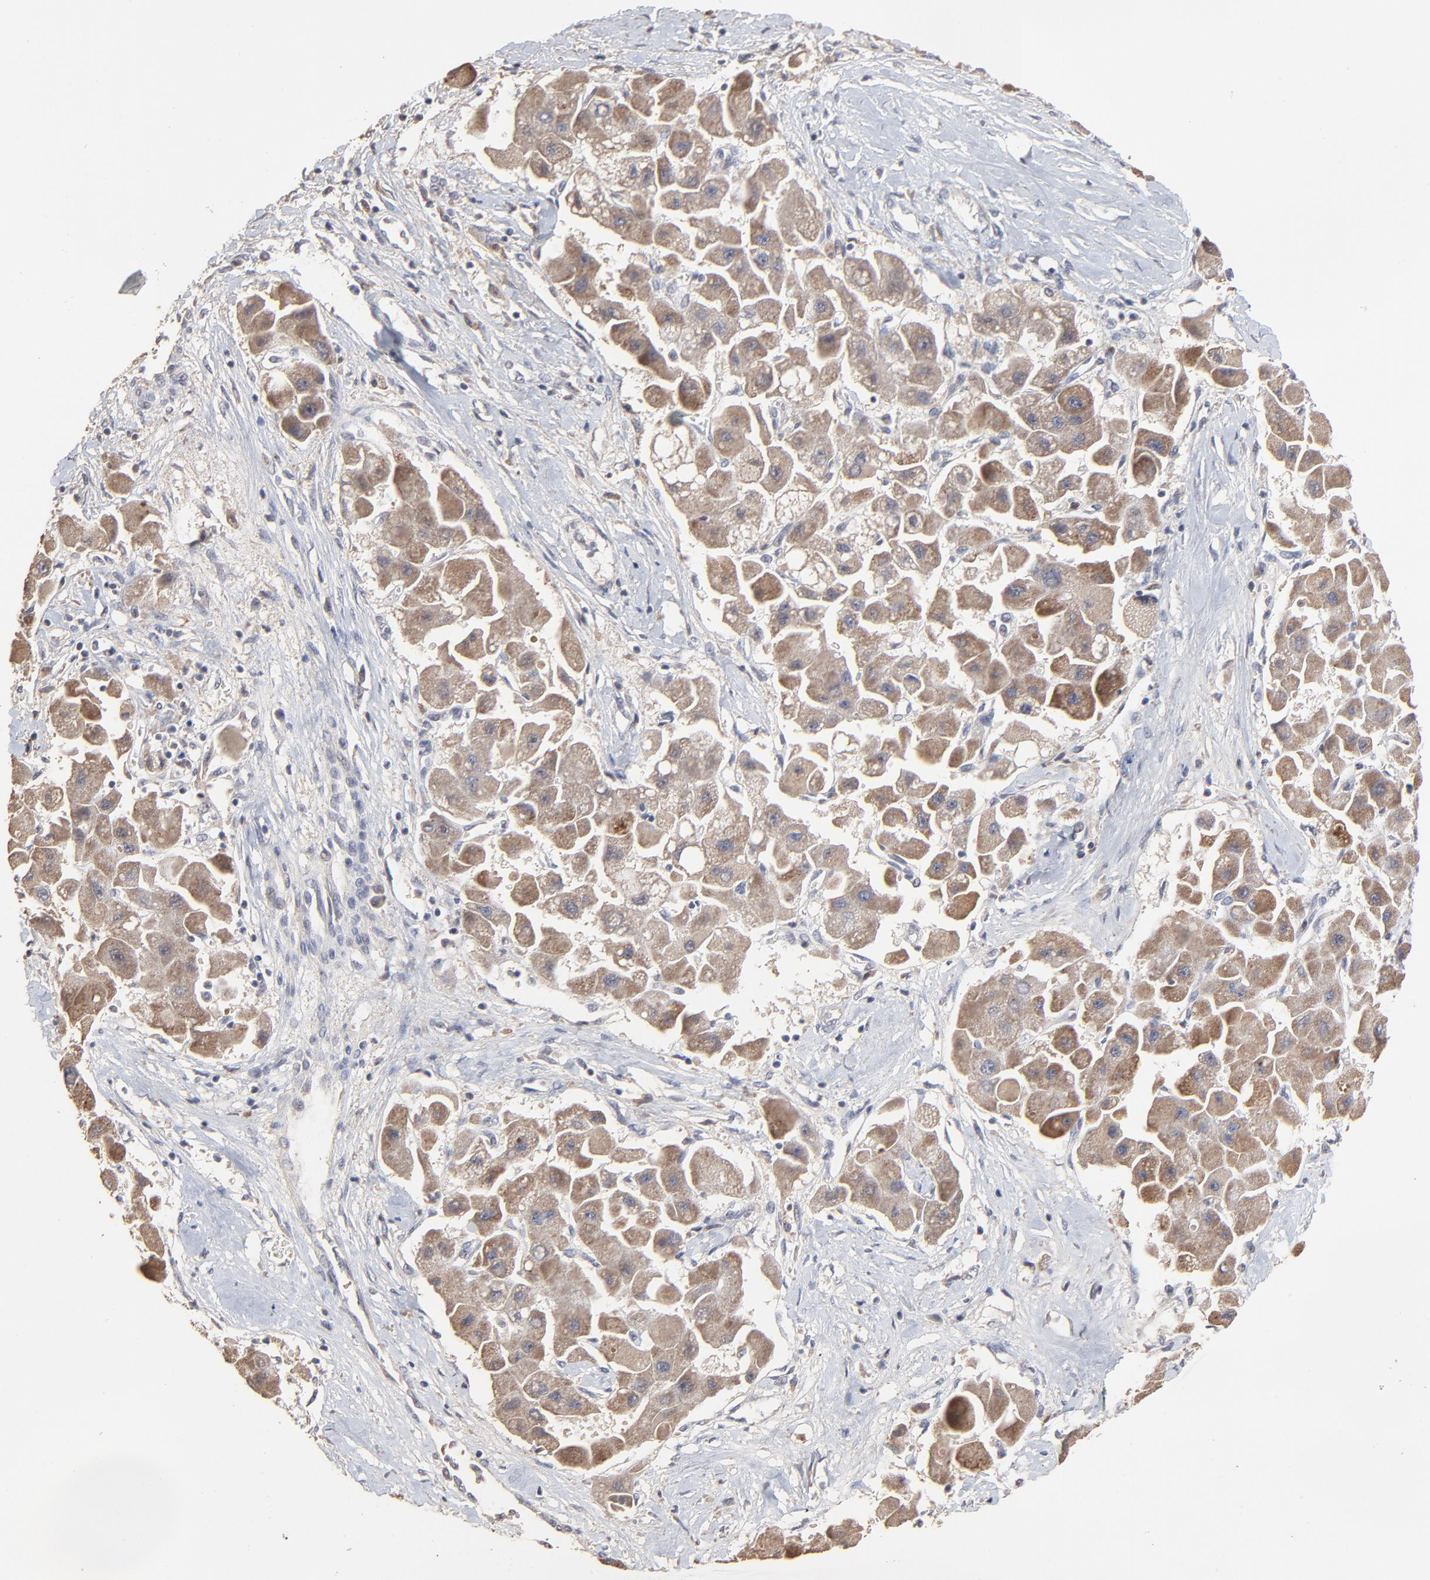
{"staining": {"intensity": "weak", "quantity": ">75%", "location": "cytoplasmic/membranous"}, "tissue": "liver cancer", "cell_type": "Tumor cells", "image_type": "cancer", "snomed": [{"axis": "morphology", "description": "Carcinoma, Hepatocellular, NOS"}, {"axis": "topography", "description": "Liver"}], "caption": "Liver hepatocellular carcinoma tissue reveals weak cytoplasmic/membranous positivity in approximately >75% of tumor cells (Stains: DAB (3,3'-diaminobenzidine) in brown, nuclei in blue, Microscopy: brightfield microscopy at high magnification).", "gene": "VPREB3", "patient": {"sex": "male", "age": 24}}